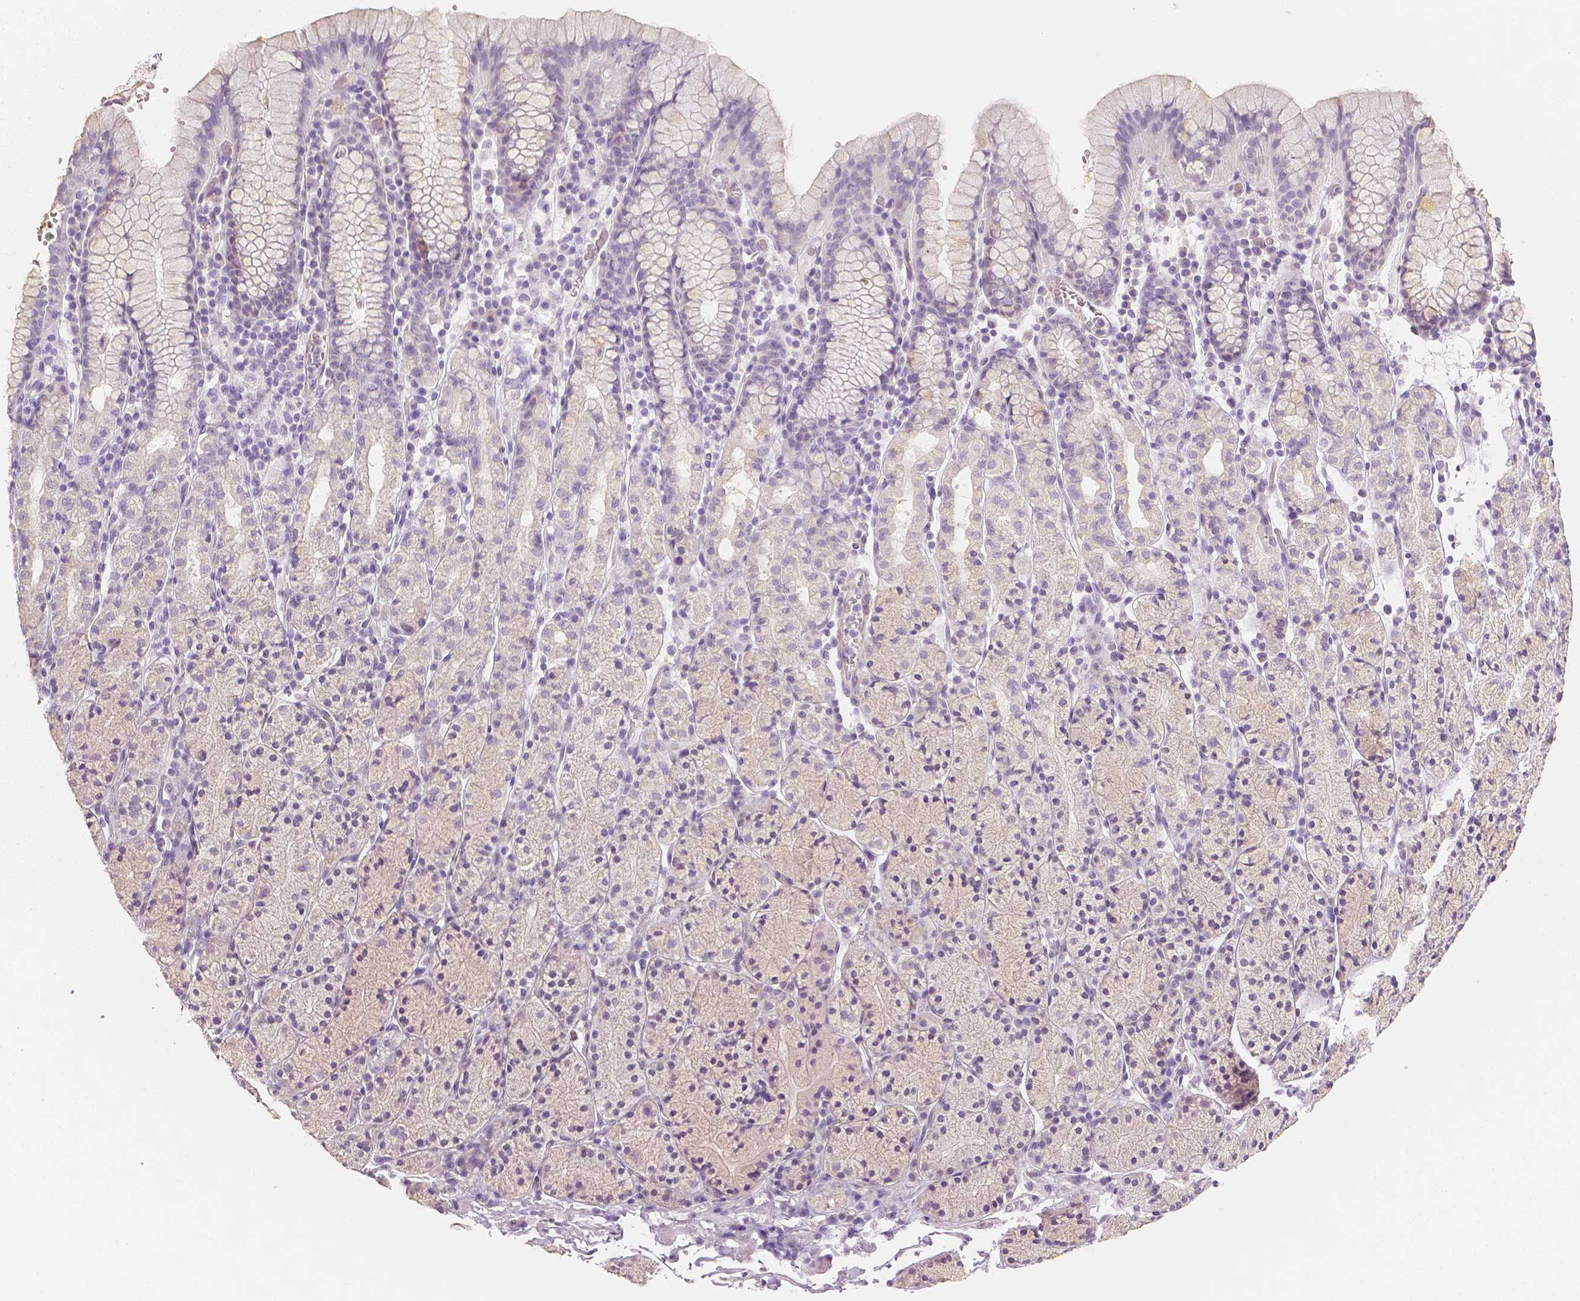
{"staining": {"intensity": "negative", "quantity": "none", "location": "none"}, "tissue": "stomach", "cell_type": "Glandular cells", "image_type": "normal", "snomed": [{"axis": "morphology", "description": "Normal tissue, NOS"}, {"axis": "topography", "description": "Stomach, upper"}, {"axis": "topography", "description": "Stomach"}], "caption": "This micrograph is of unremarkable stomach stained with immunohistochemistry to label a protein in brown with the nuclei are counter-stained blue. There is no staining in glandular cells.", "gene": "THY1", "patient": {"sex": "male", "age": 62}}